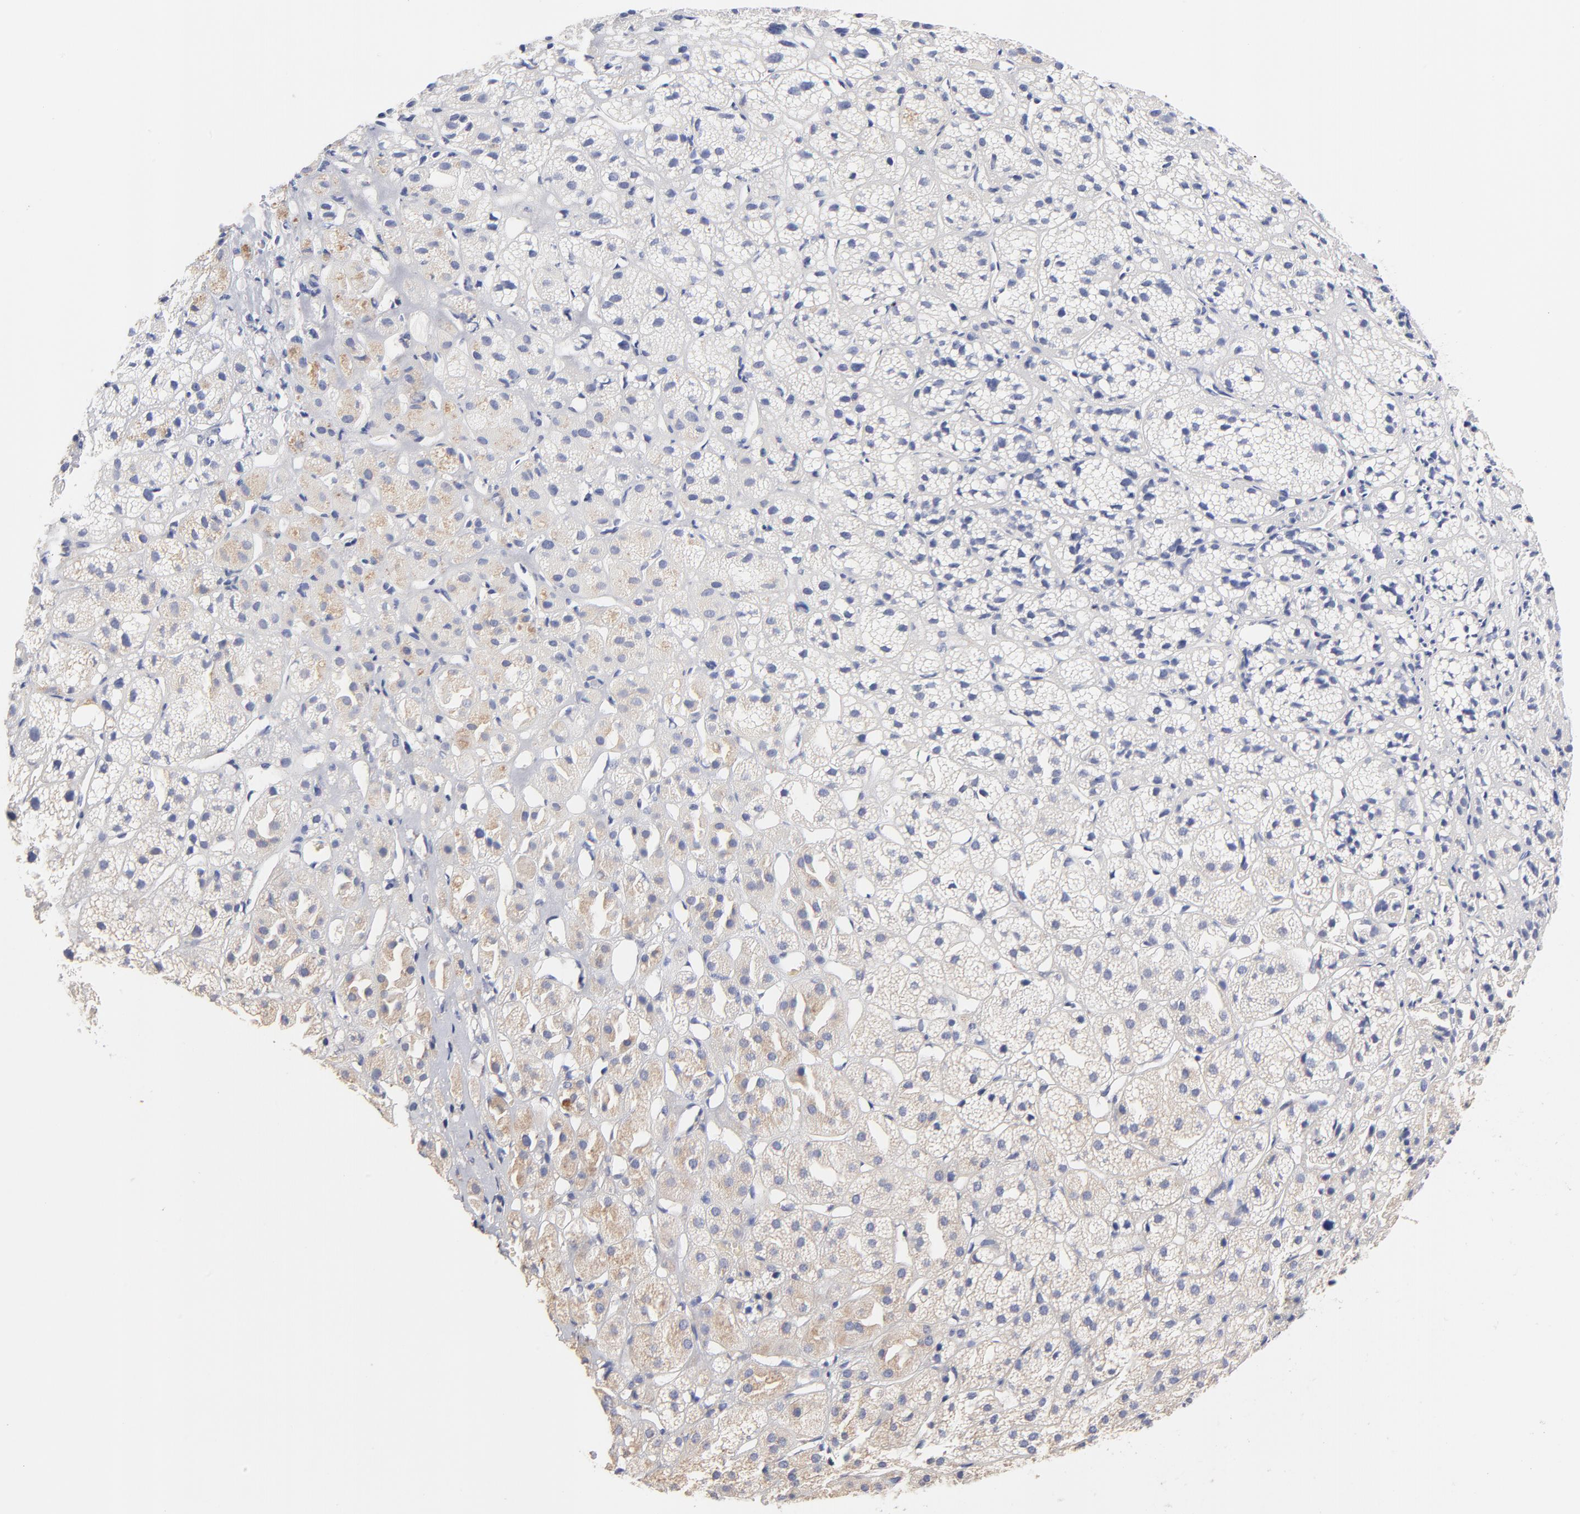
{"staining": {"intensity": "weak", "quantity": ">75%", "location": "cytoplasmic/membranous"}, "tissue": "adrenal gland", "cell_type": "Glandular cells", "image_type": "normal", "snomed": [{"axis": "morphology", "description": "Normal tissue, NOS"}, {"axis": "topography", "description": "Adrenal gland"}], "caption": "Brown immunohistochemical staining in normal human adrenal gland displays weak cytoplasmic/membranous positivity in approximately >75% of glandular cells. (DAB = brown stain, brightfield microscopy at high magnification).", "gene": "HS3ST1", "patient": {"sex": "female", "age": 71}}